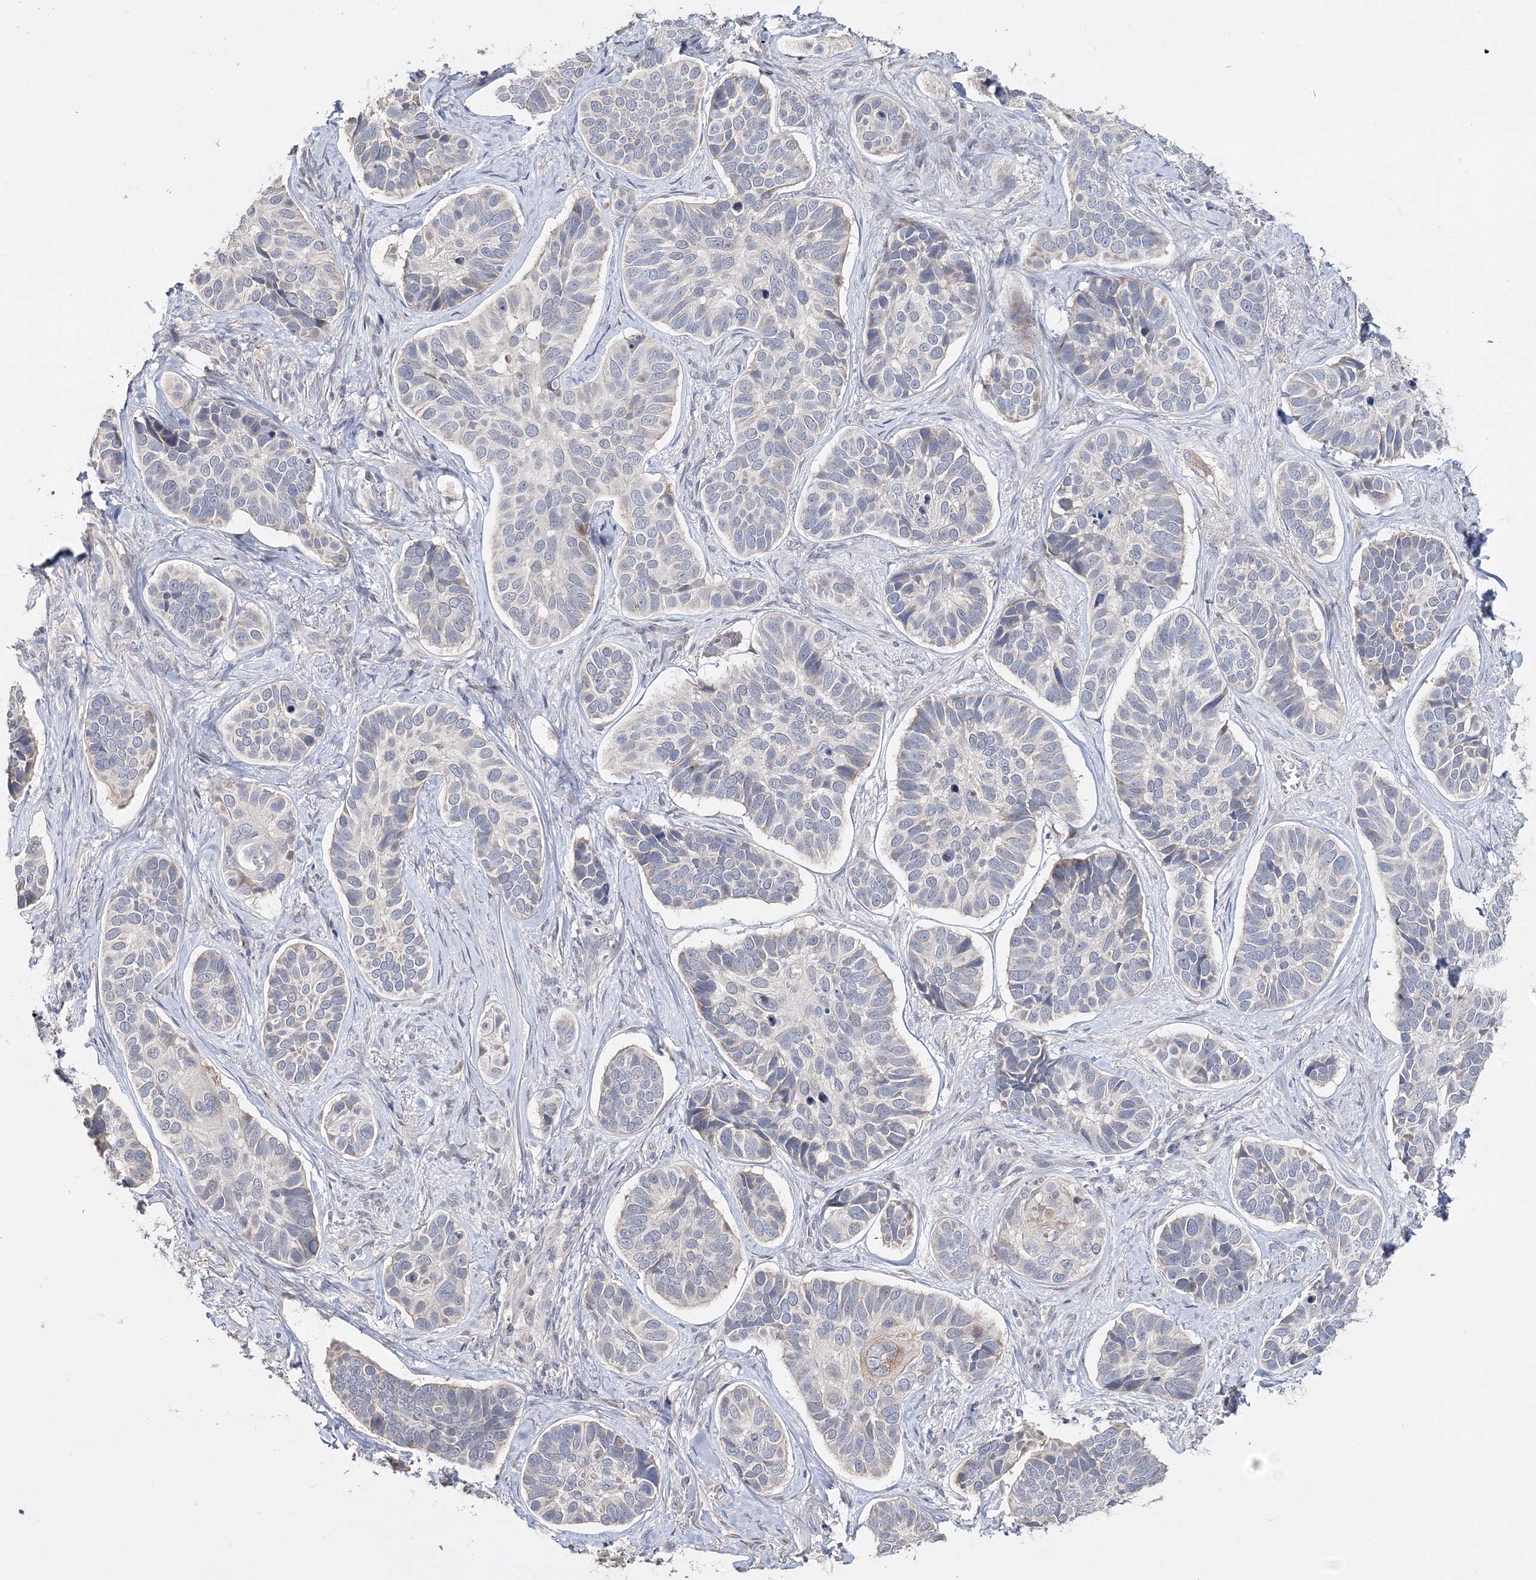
{"staining": {"intensity": "negative", "quantity": "none", "location": "none"}, "tissue": "skin cancer", "cell_type": "Tumor cells", "image_type": "cancer", "snomed": [{"axis": "morphology", "description": "Basal cell carcinoma"}, {"axis": "topography", "description": "Skin"}], "caption": "DAB (3,3'-diaminobenzidine) immunohistochemical staining of skin cancer (basal cell carcinoma) shows no significant staining in tumor cells. The staining was performed using DAB to visualize the protein expression in brown, while the nuclei were stained in blue with hematoxylin (Magnification: 20x).", "gene": "GJB5", "patient": {"sex": "male", "age": 62}}